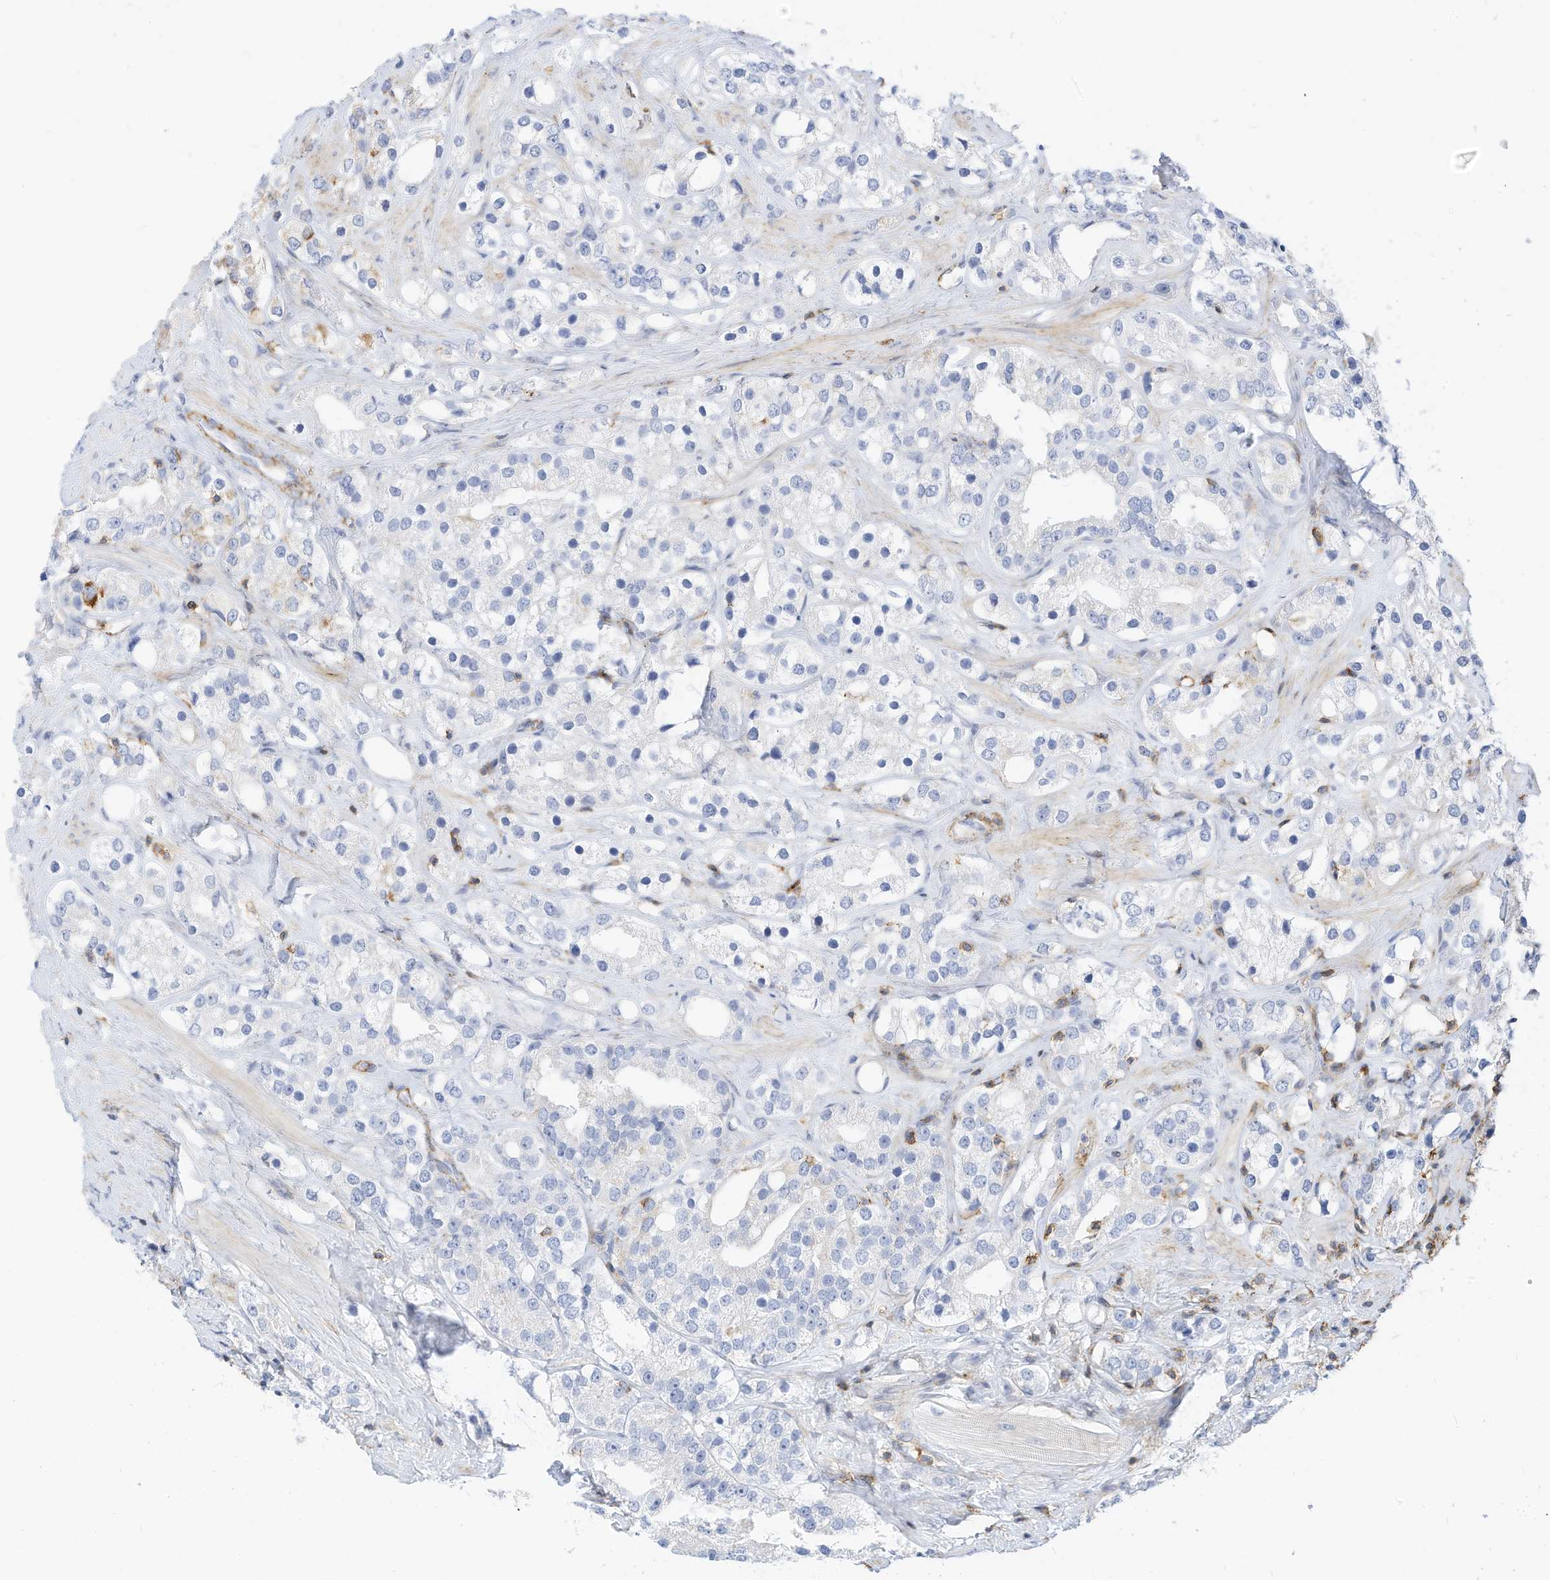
{"staining": {"intensity": "negative", "quantity": "none", "location": "none"}, "tissue": "prostate cancer", "cell_type": "Tumor cells", "image_type": "cancer", "snomed": [{"axis": "morphology", "description": "Adenocarcinoma, NOS"}, {"axis": "topography", "description": "Prostate"}], "caption": "A high-resolution histopathology image shows immunohistochemistry staining of prostate adenocarcinoma, which reveals no significant positivity in tumor cells.", "gene": "TXNDC9", "patient": {"sex": "male", "age": 79}}